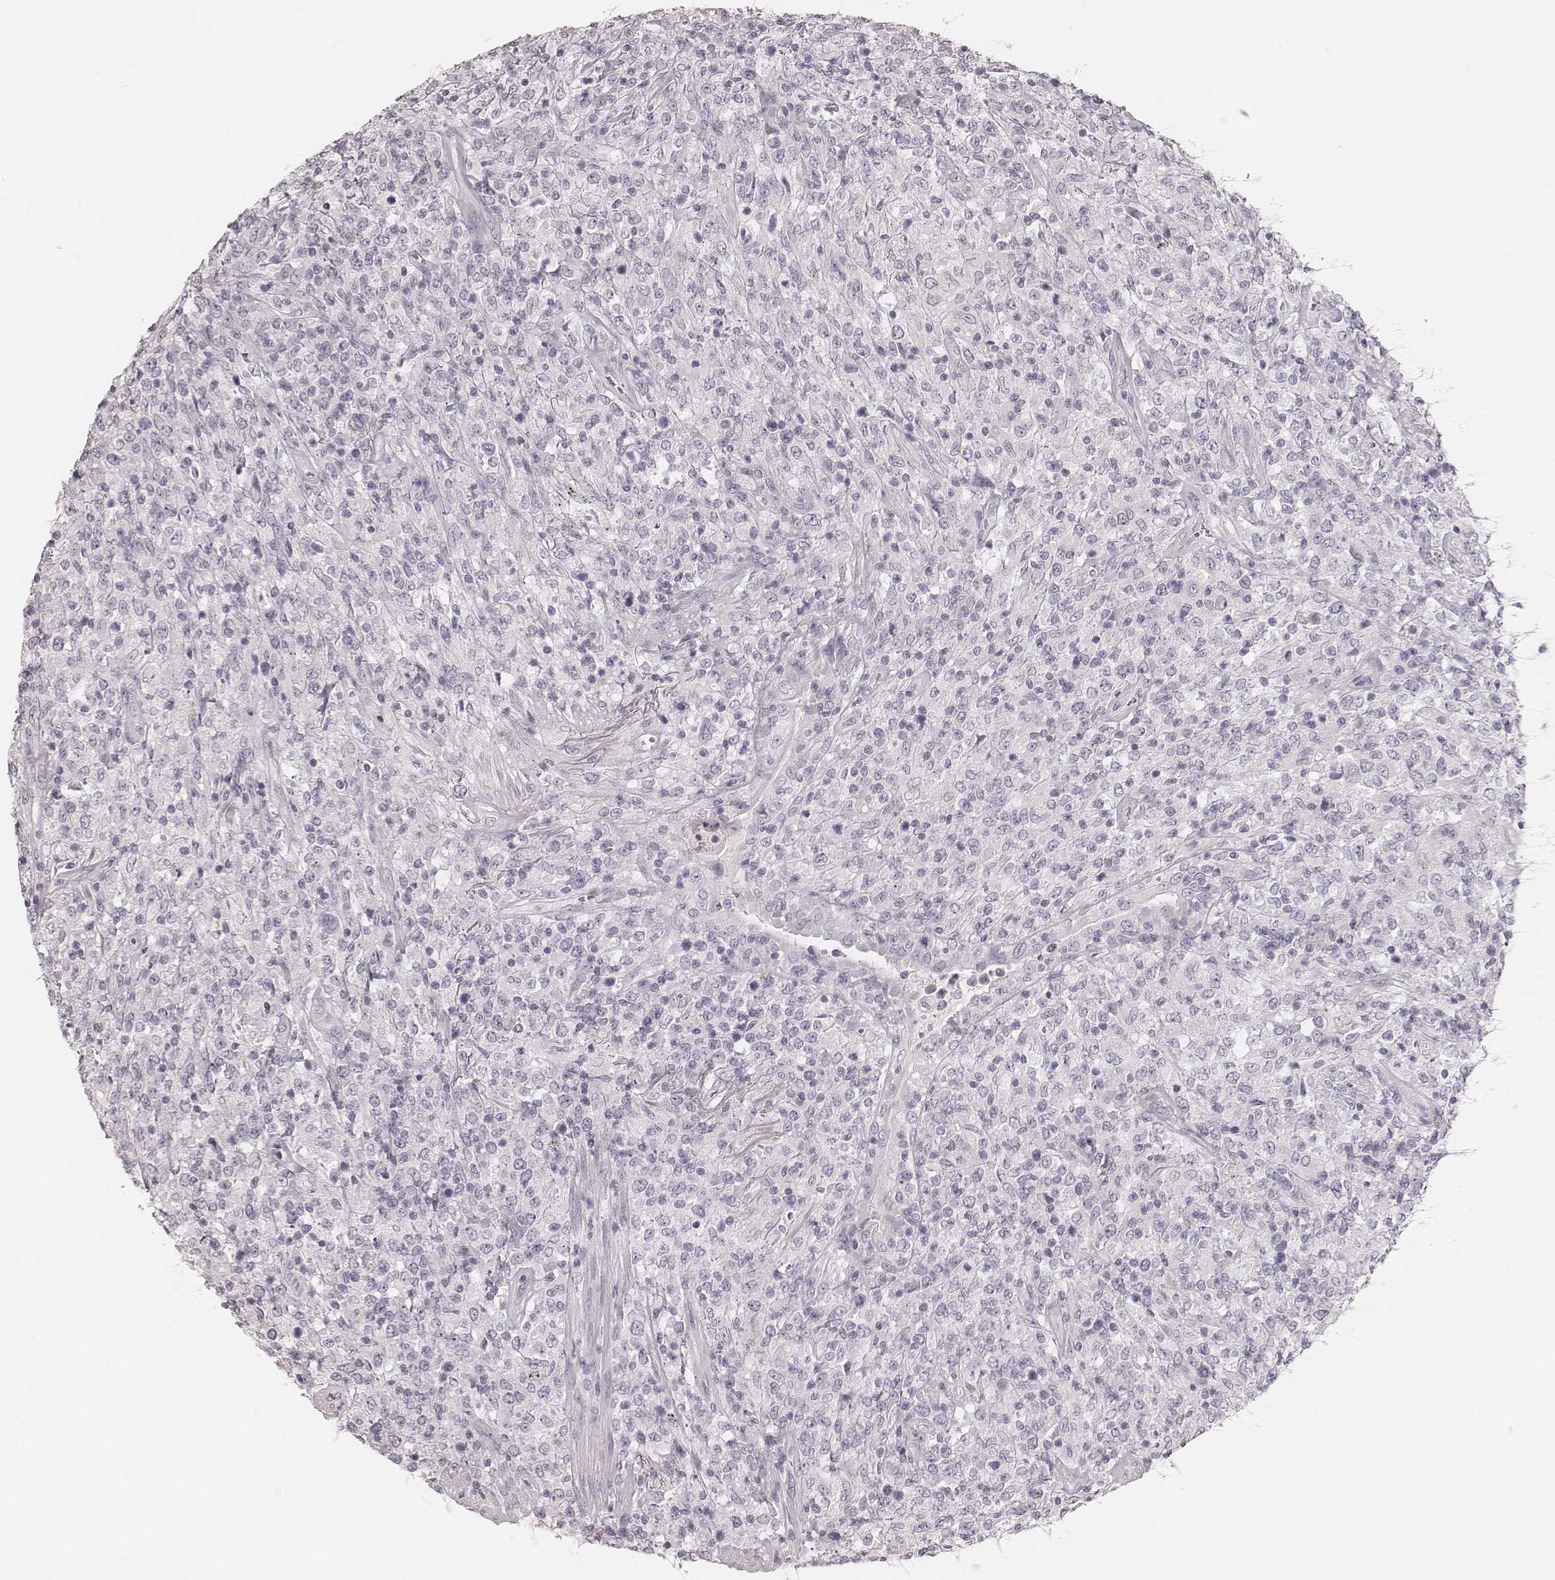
{"staining": {"intensity": "negative", "quantity": "none", "location": "none"}, "tissue": "lymphoma", "cell_type": "Tumor cells", "image_type": "cancer", "snomed": [{"axis": "morphology", "description": "Malignant lymphoma, non-Hodgkin's type, High grade"}, {"axis": "topography", "description": "Lung"}], "caption": "Image shows no protein expression in tumor cells of malignant lymphoma, non-Hodgkin's type (high-grade) tissue.", "gene": "KRT26", "patient": {"sex": "male", "age": 79}}